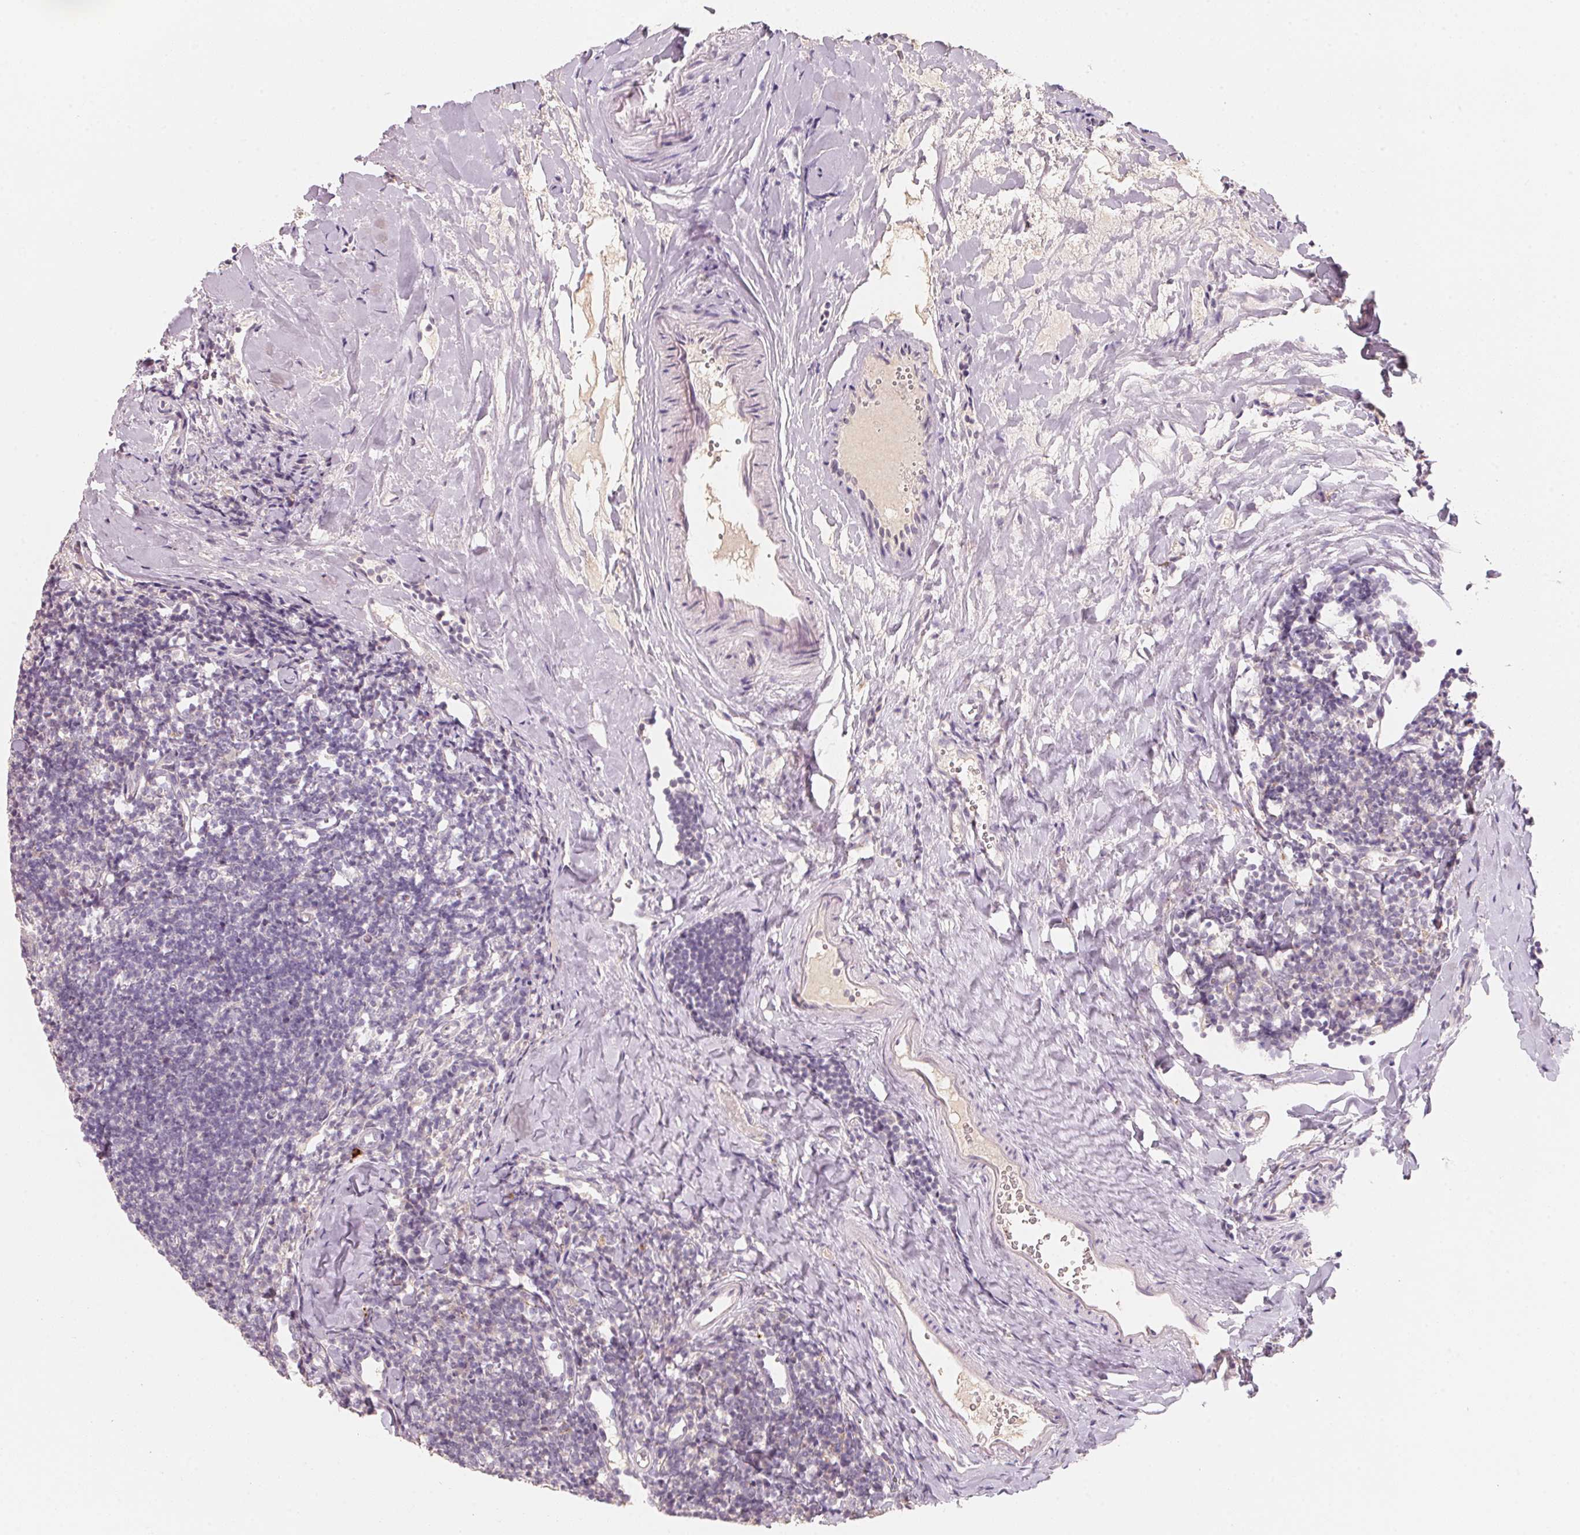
{"staining": {"intensity": "negative", "quantity": "none", "location": "none"}, "tissue": "tonsil", "cell_type": "Germinal center cells", "image_type": "normal", "snomed": [{"axis": "morphology", "description": "Normal tissue, NOS"}, {"axis": "topography", "description": "Tonsil"}], "caption": "An immunohistochemistry (IHC) micrograph of unremarkable tonsil is shown. There is no staining in germinal center cells of tonsil. The staining is performed using DAB (3,3'-diaminobenzidine) brown chromogen with nuclei counter-stained in using hematoxylin.", "gene": "TREH", "patient": {"sex": "female", "age": 10}}